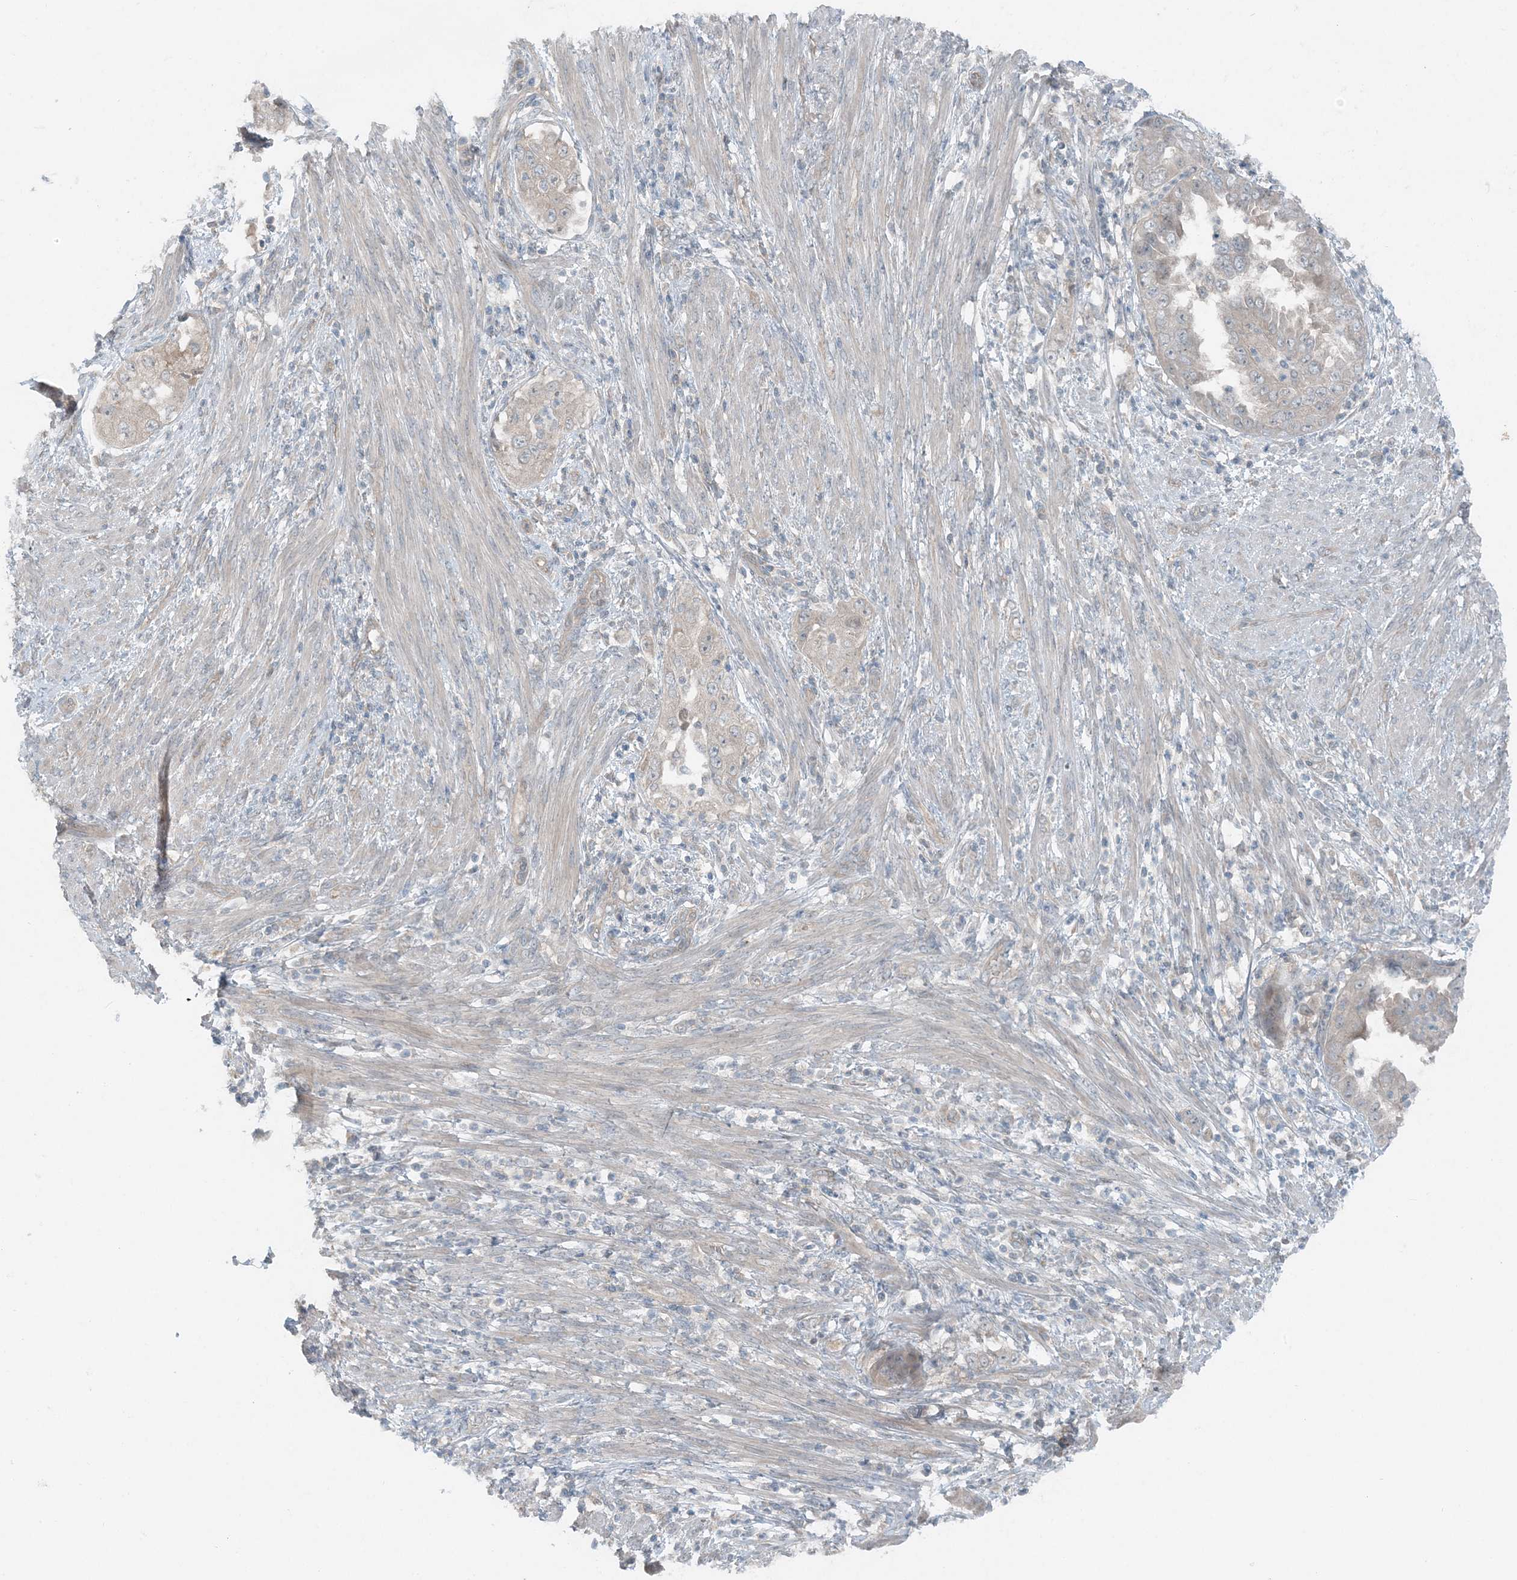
{"staining": {"intensity": "weak", "quantity": "<25%", "location": "cytoplasmic/membranous"}, "tissue": "endometrial cancer", "cell_type": "Tumor cells", "image_type": "cancer", "snomed": [{"axis": "morphology", "description": "Adenocarcinoma, NOS"}, {"axis": "topography", "description": "Endometrium"}], "caption": "An image of endometrial adenocarcinoma stained for a protein demonstrates no brown staining in tumor cells.", "gene": "MITD1", "patient": {"sex": "female", "age": 85}}